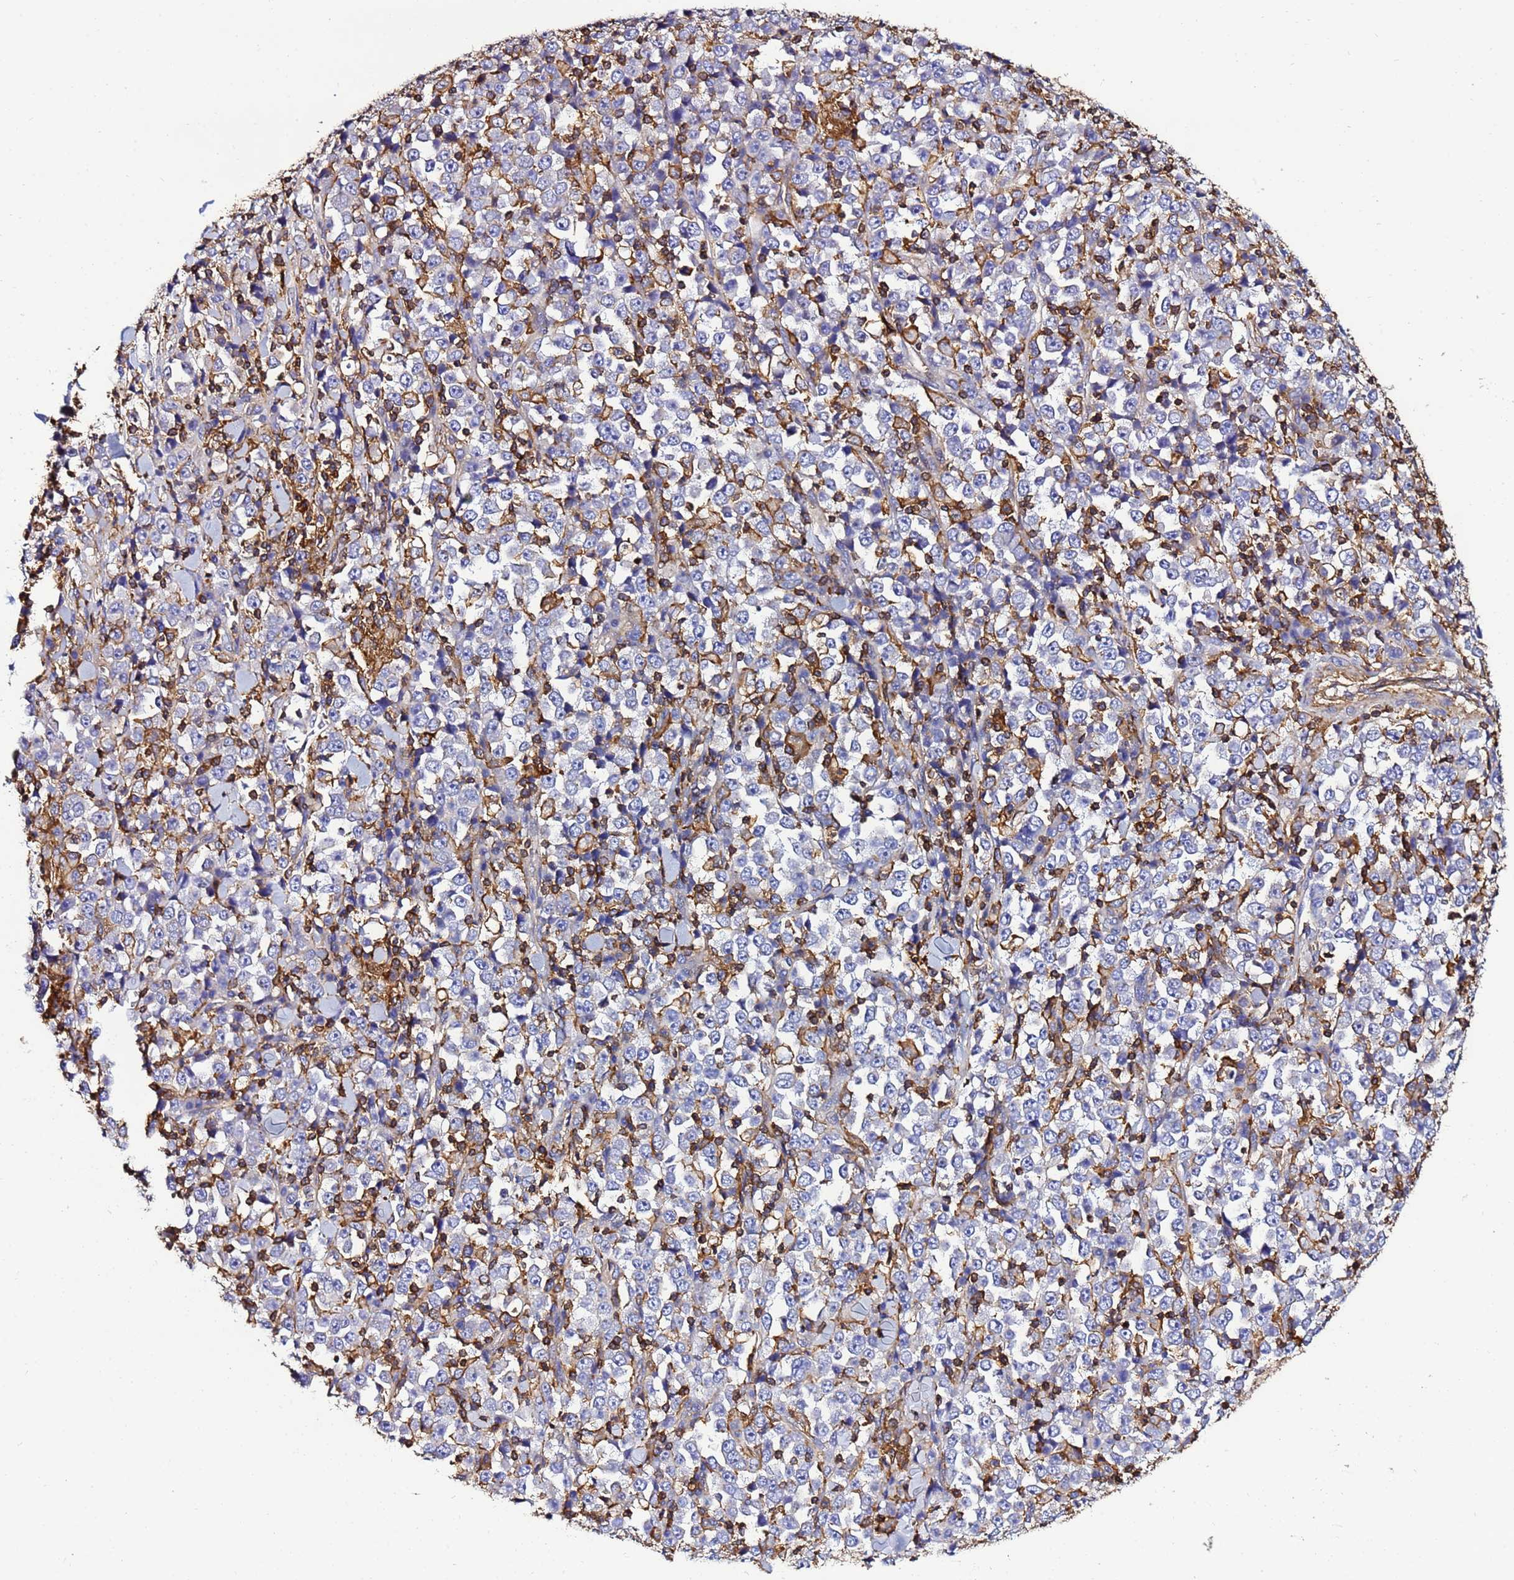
{"staining": {"intensity": "negative", "quantity": "none", "location": "none"}, "tissue": "stomach cancer", "cell_type": "Tumor cells", "image_type": "cancer", "snomed": [{"axis": "morphology", "description": "Normal tissue, NOS"}, {"axis": "morphology", "description": "Adenocarcinoma, NOS"}, {"axis": "topography", "description": "Stomach, upper"}, {"axis": "topography", "description": "Stomach"}], "caption": "Tumor cells are negative for brown protein staining in adenocarcinoma (stomach).", "gene": "ACTB", "patient": {"sex": "male", "age": 59}}